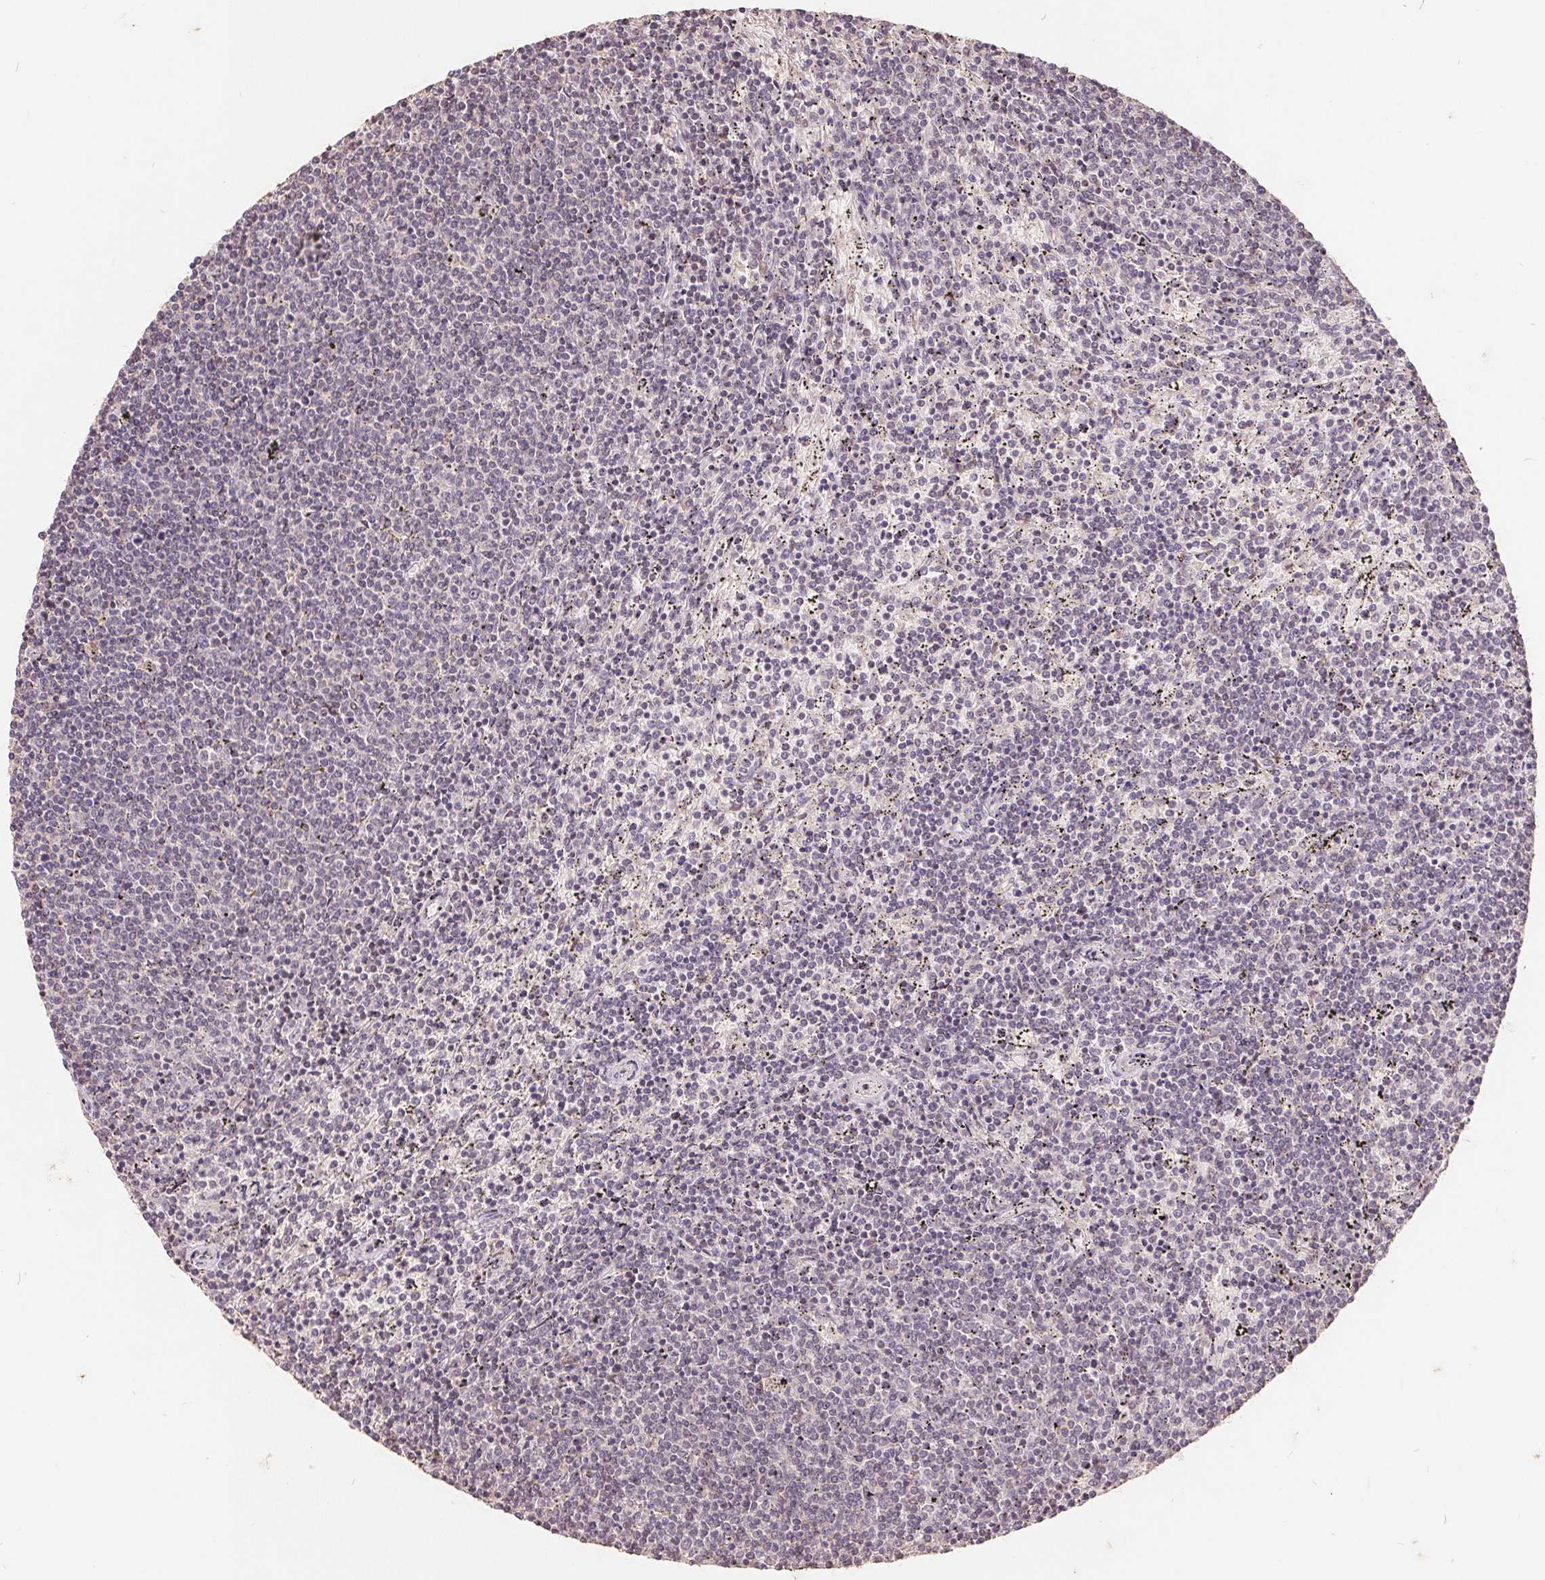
{"staining": {"intensity": "negative", "quantity": "none", "location": "none"}, "tissue": "lymphoma", "cell_type": "Tumor cells", "image_type": "cancer", "snomed": [{"axis": "morphology", "description": "Malignant lymphoma, non-Hodgkin's type, Low grade"}, {"axis": "topography", "description": "Spleen"}], "caption": "A high-resolution image shows immunohistochemistry staining of malignant lymphoma, non-Hodgkin's type (low-grade), which exhibits no significant staining in tumor cells. Brightfield microscopy of immunohistochemistry (IHC) stained with DAB (brown) and hematoxylin (blue), captured at high magnification.", "gene": "CDIPT", "patient": {"sex": "female", "age": 50}}